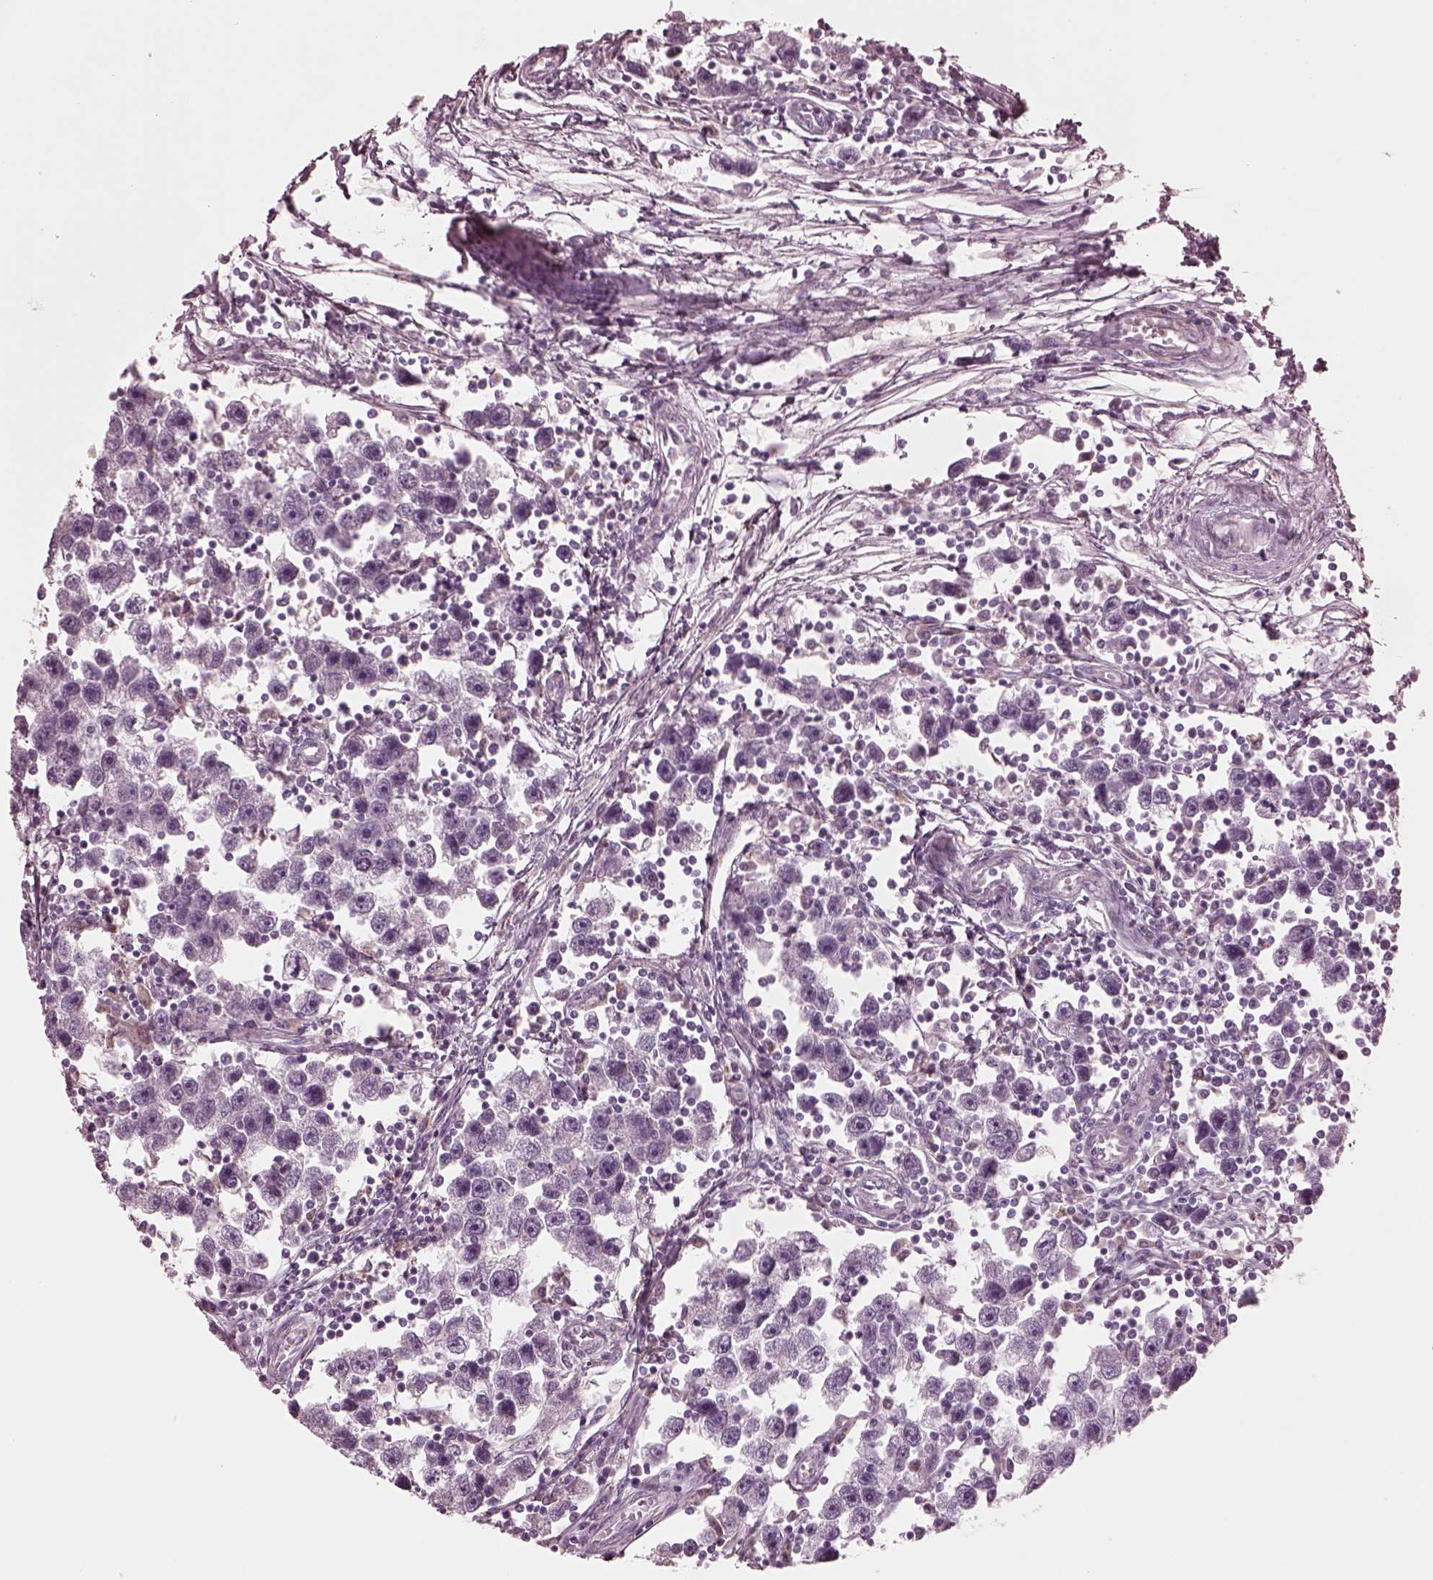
{"staining": {"intensity": "negative", "quantity": "none", "location": "none"}, "tissue": "testis cancer", "cell_type": "Tumor cells", "image_type": "cancer", "snomed": [{"axis": "morphology", "description": "Seminoma, NOS"}, {"axis": "topography", "description": "Testis"}], "caption": "Human testis cancer (seminoma) stained for a protein using immunohistochemistry (IHC) exhibits no expression in tumor cells.", "gene": "SLAMF8", "patient": {"sex": "male", "age": 30}}